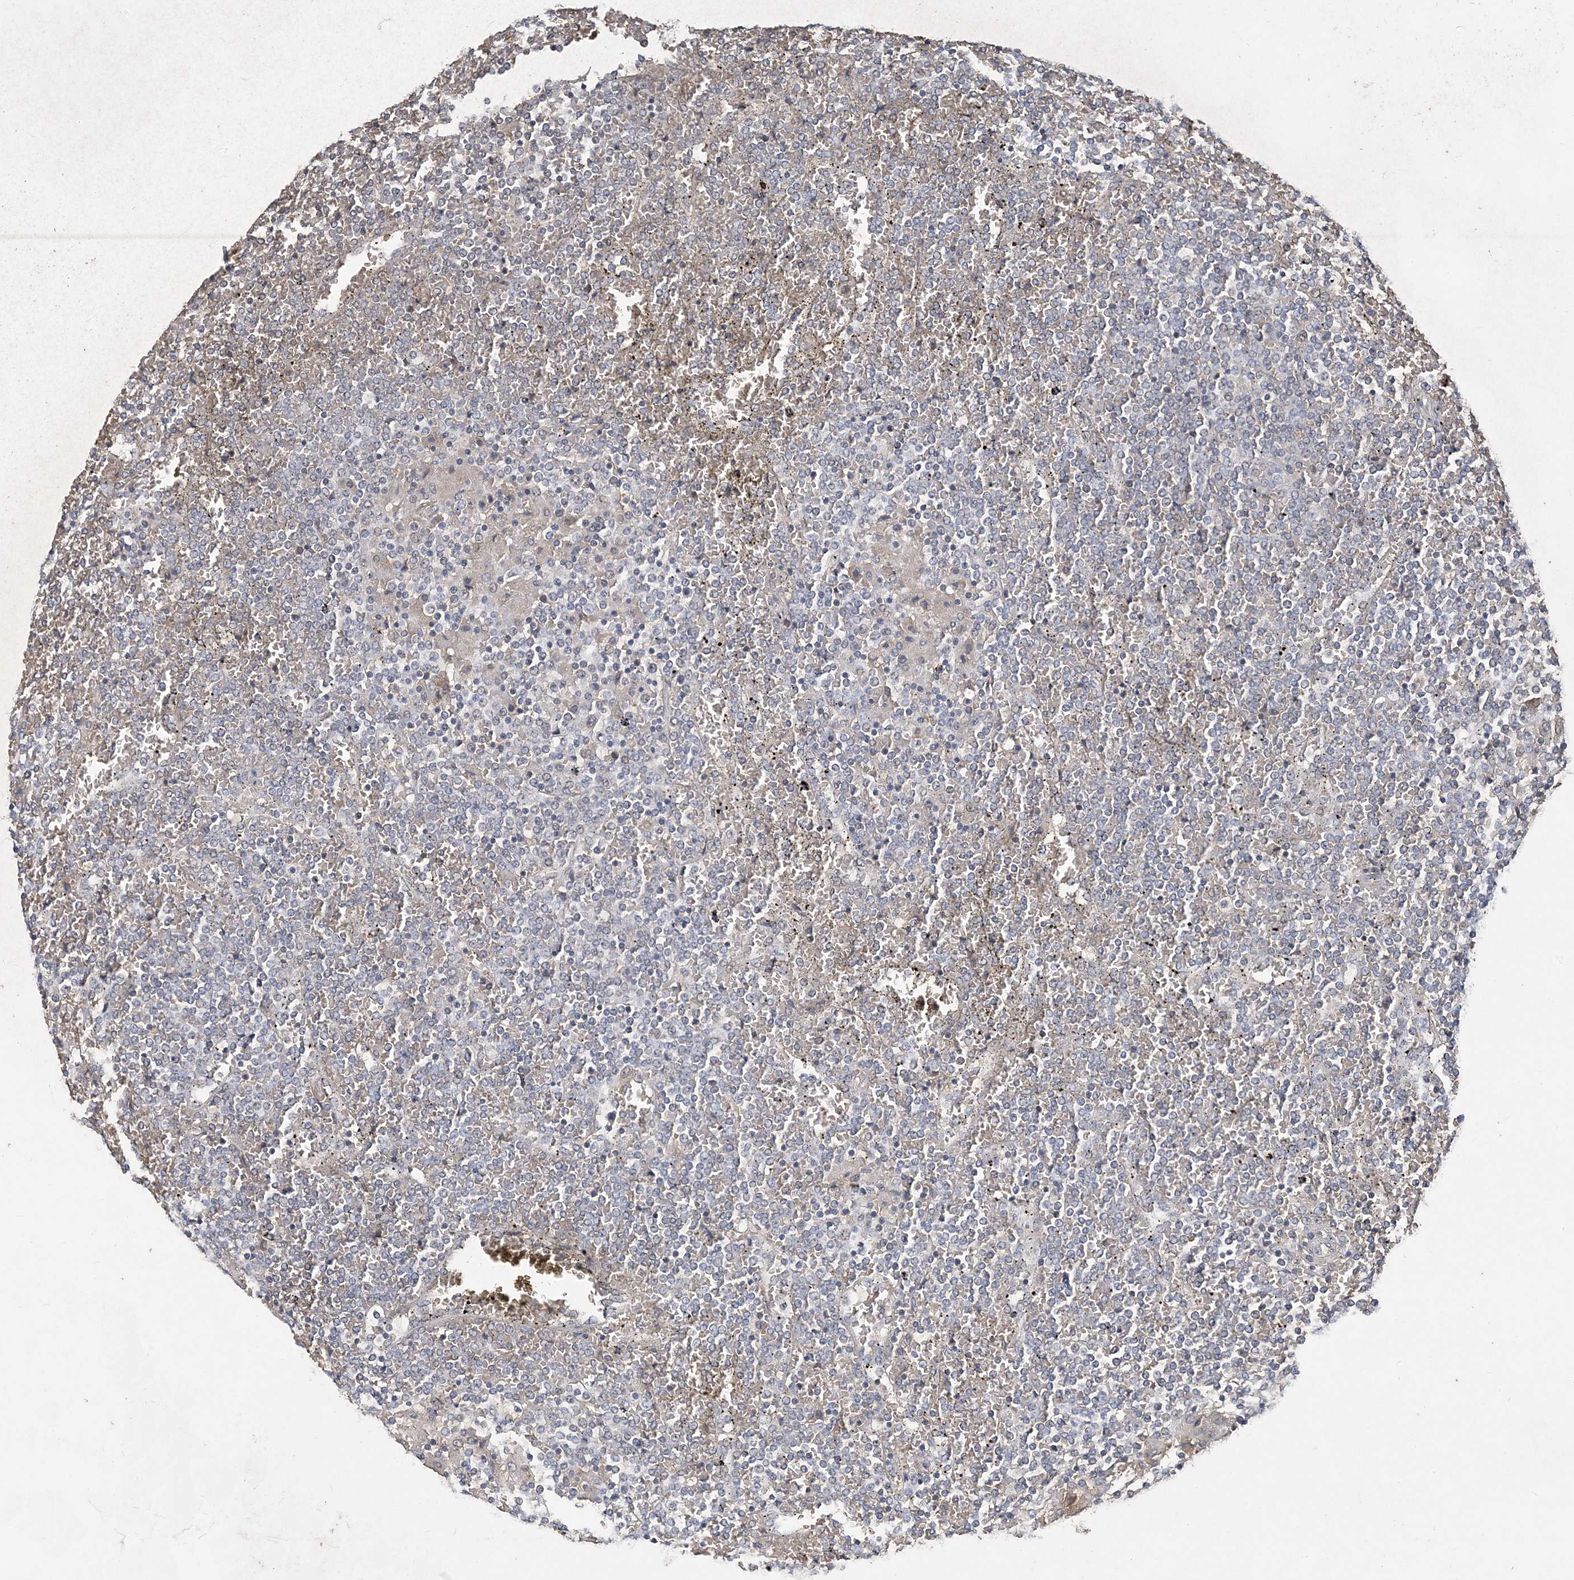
{"staining": {"intensity": "negative", "quantity": "none", "location": "none"}, "tissue": "lymphoma", "cell_type": "Tumor cells", "image_type": "cancer", "snomed": [{"axis": "morphology", "description": "Malignant lymphoma, non-Hodgkin's type, Low grade"}, {"axis": "topography", "description": "Spleen"}], "caption": "A high-resolution histopathology image shows immunohistochemistry staining of lymphoma, which shows no significant positivity in tumor cells.", "gene": "ZBTB7A", "patient": {"sex": "female", "age": 19}}